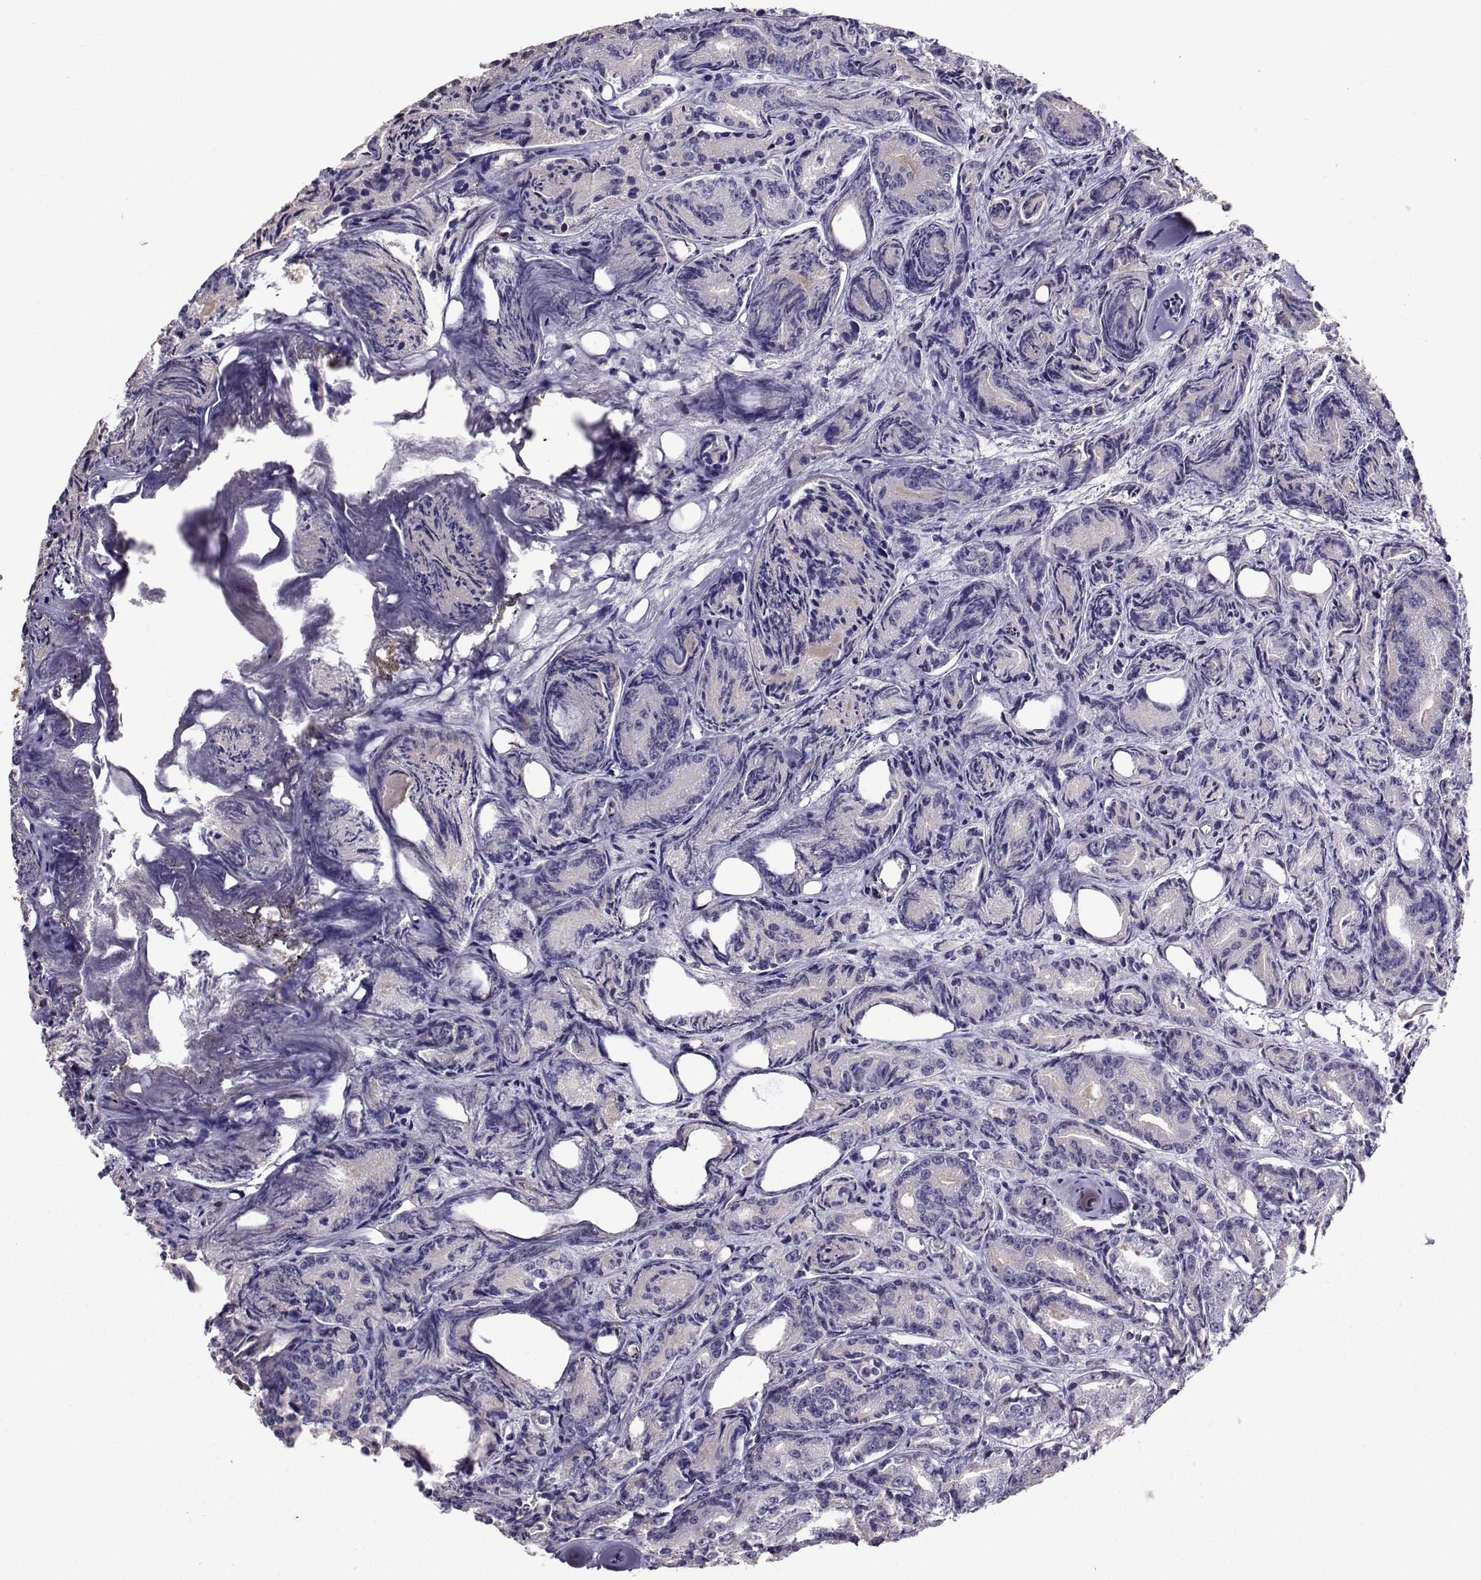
{"staining": {"intensity": "moderate", "quantity": "25%-75%", "location": "cytoplasmic/membranous"}, "tissue": "prostate cancer", "cell_type": "Tumor cells", "image_type": "cancer", "snomed": [{"axis": "morphology", "description": "Adenocarcinoma, Medium grade"}, {"axis": "topography", "description": "Prostate"}], "caption": "A medium amount of moderate cytoplasmic/membranous expression is seen in approximately 25%-75% of tumor cells in prostate cancer (adenocarcinoma (medium-grade)) tissue.", "gene": "CLUL1", "patient": {"sex": "male", "age": 74}}